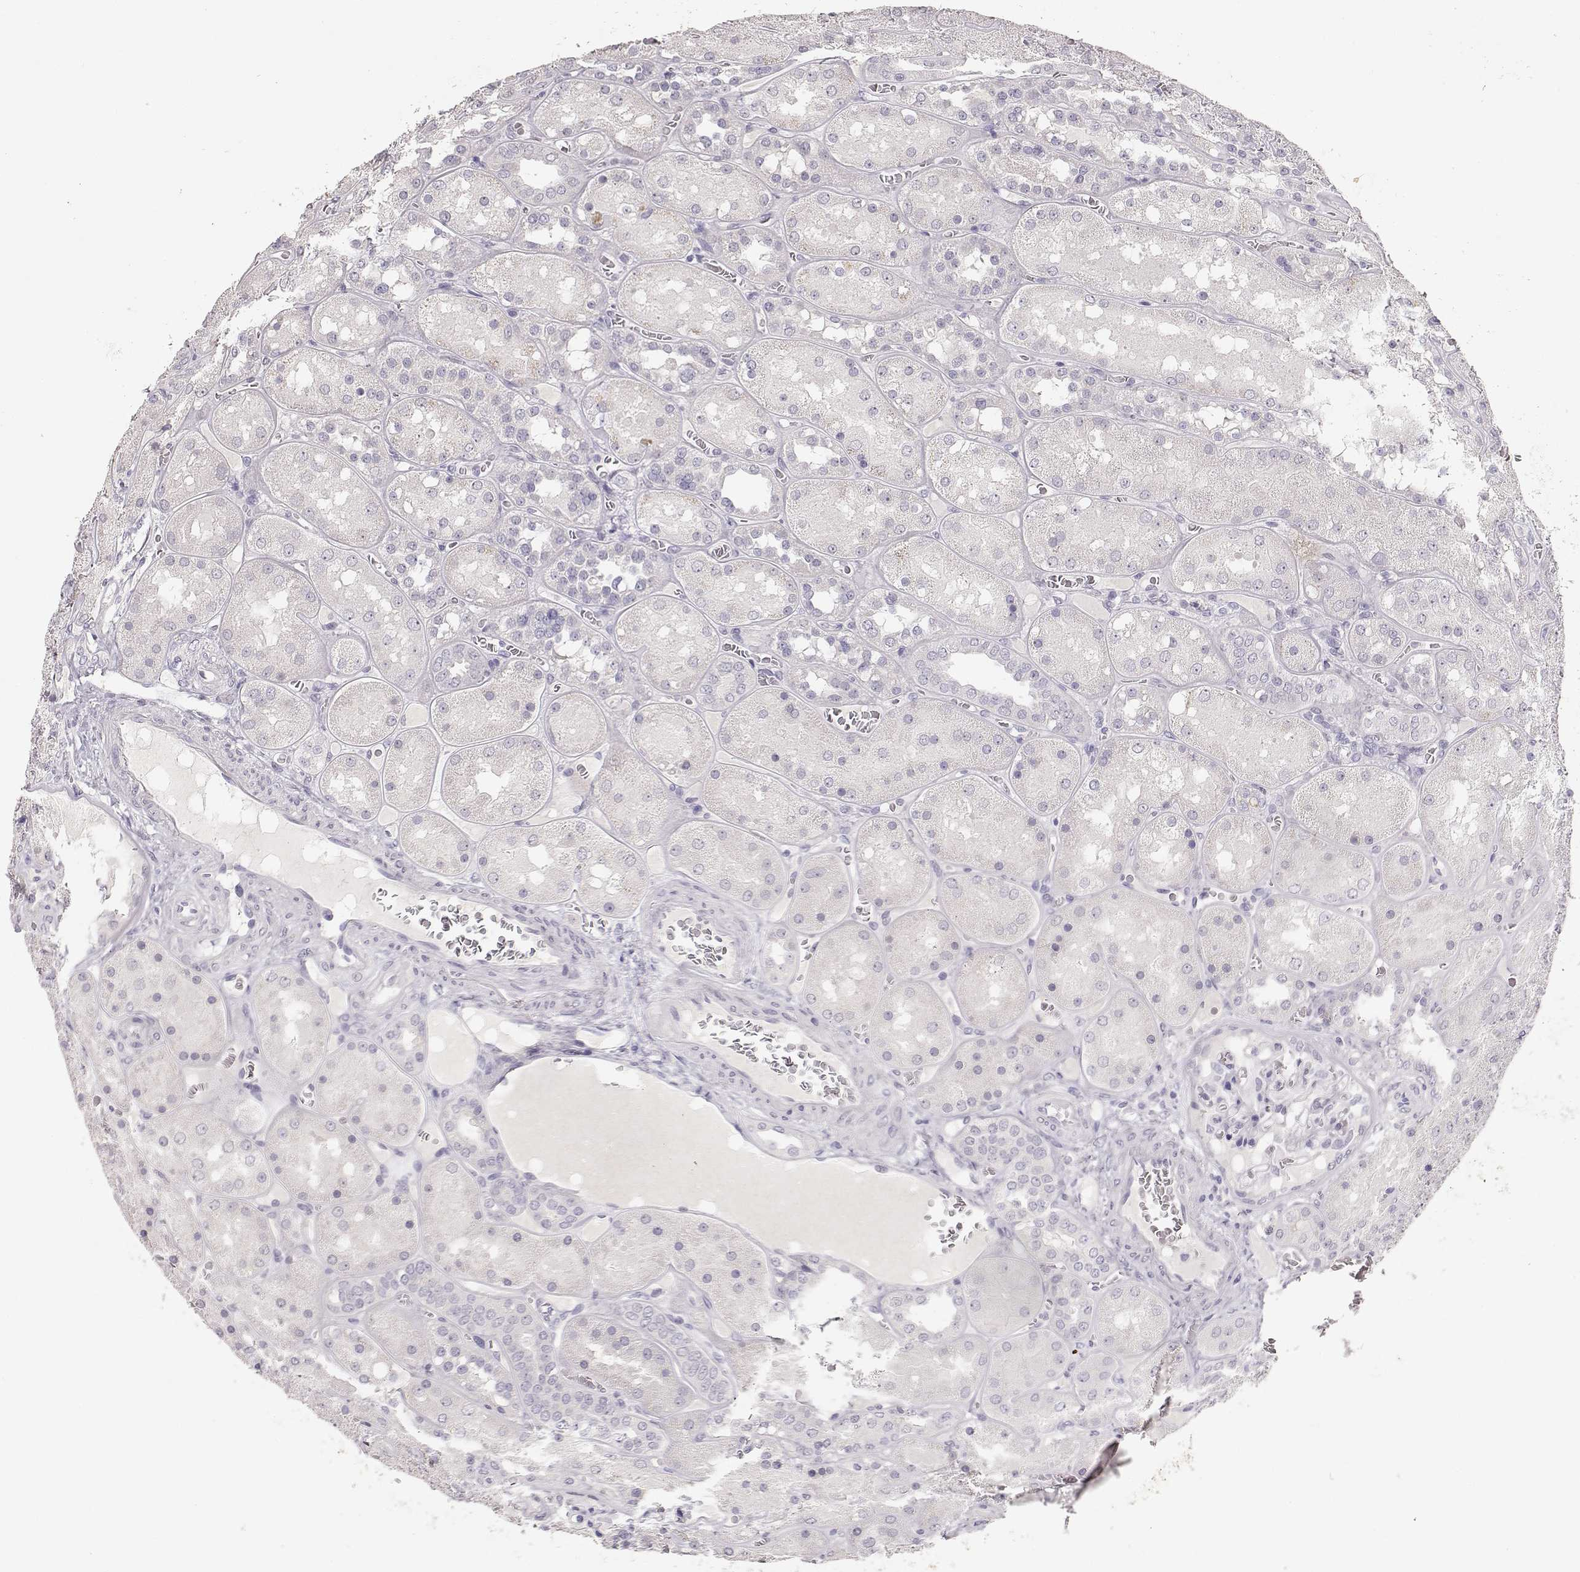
{"staining": {"intensity": "negative", "quantity": "none", "location": "none"}, "tissue": "kidney", "cell_type": "Cells in glomeruli", "image_type": "normal", "snomed": [{"axis": "morphology", "description": "Normal tissue, NOS"}, {"axis": "topography", "description": "Kidney"}], "caption": "DAB immunohistochemical staining of benign human kidney displays no significant staining in cells in glomeruli.", "gene": "TPH2", "patient": {"sex": "male", "age": 73}}